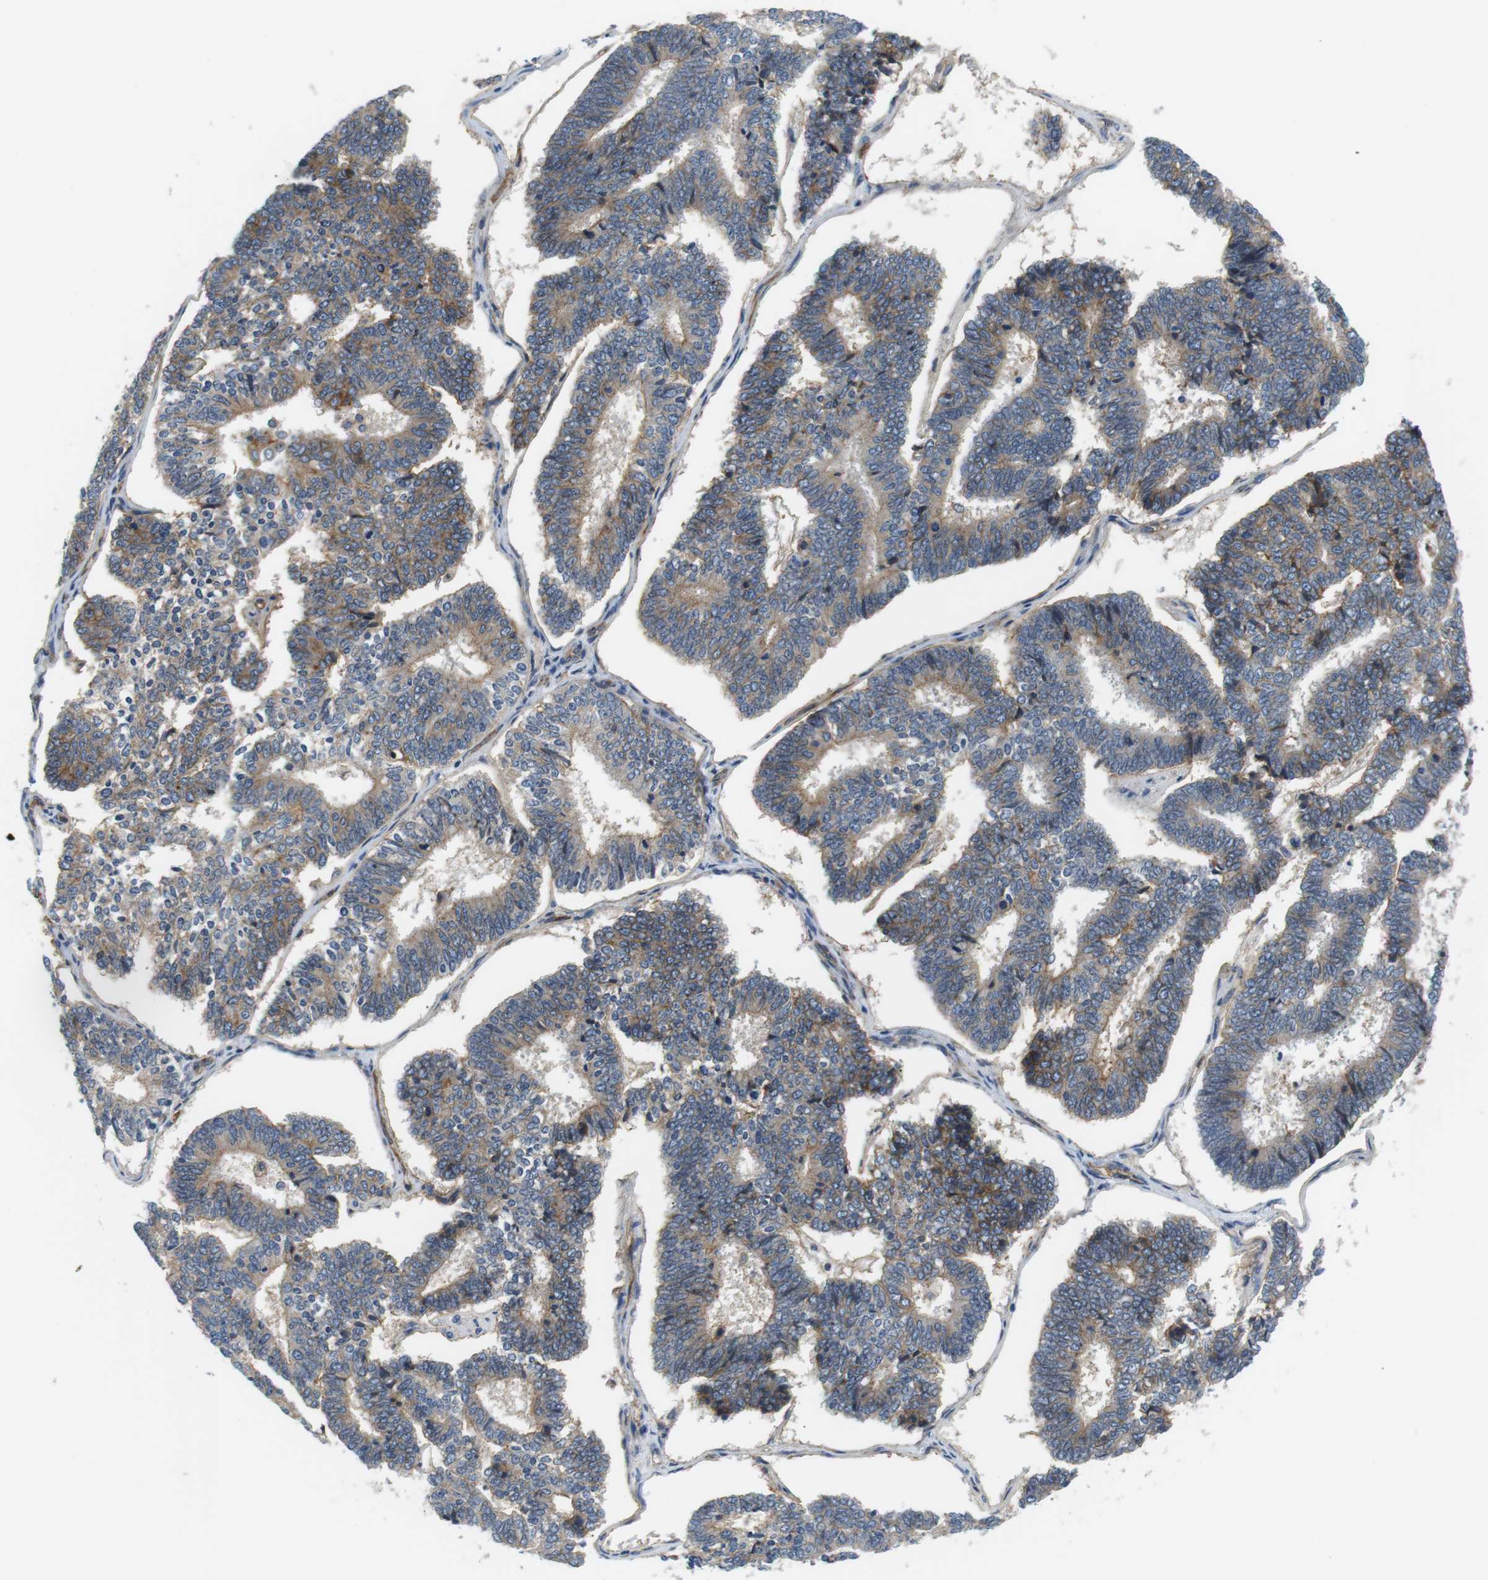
{"staining": {"intensity": "moderate", "quantity": "25%-75%", "location": "cytoplasmic/membranous"}, "tissue": "endometrial cancer", "cell_type": "Tumor cells", "image_type": "cancer", "snomed": [{"axis": "morphology", "description": "Adenocarcinoma, NOS"}, {"axis": "topography", "description": "Endometrium"}], "caption": "This micrograph exhibits endometrial cancer (adenocarcinoma) stained with immunohistochemistry (IHC) to label a protein in brown. The cytoplasmic/membranous of tumor cells show moderate positivity for the protein. Nuclei are counter-stained blue.", "gene": "SLC30A1", "patient": {"sex": "female", "age": 70}}